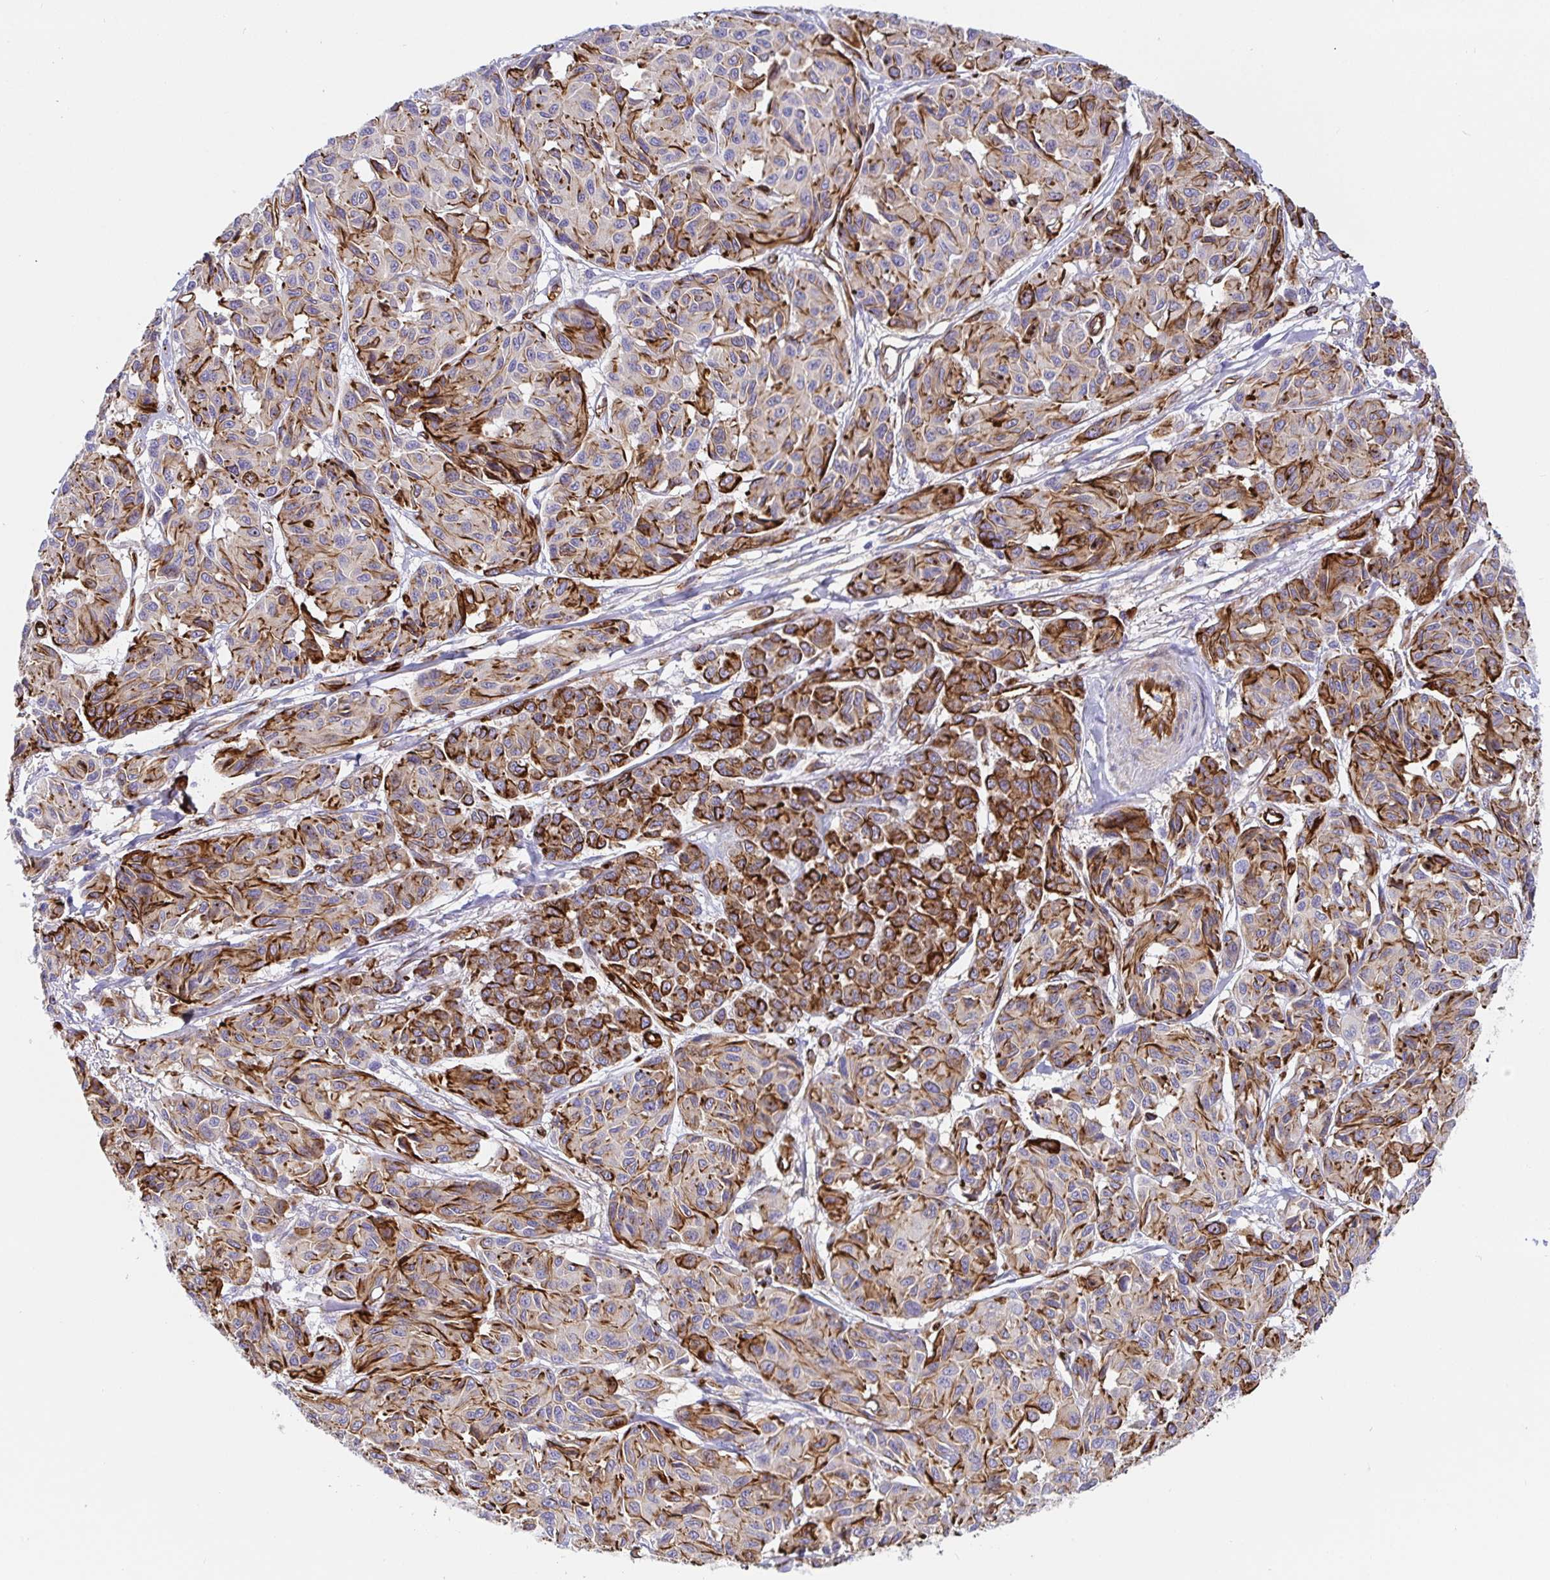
{"staining": {"intensity": "moderate", "quantity": "25%-75%", "location": "cytoplasmic/membranous"}, "tissue": "melanoma", "cell_type": "Tumor cells", "image_type": "cancer", "snomed": [{"axis": "morphology", "description": "Malignant melanoma, NOS"}, {"axis": "topography", "description": "Skin"}], "caption": "Immunohistochemical staining of malignant melanoma shows medium levels of moderate cytoplasmic/membranous protein positivity in about 25%-75% of tumor cells.", "gene": "DOCK1", "patient": {"sex": "female", "age": 66}}